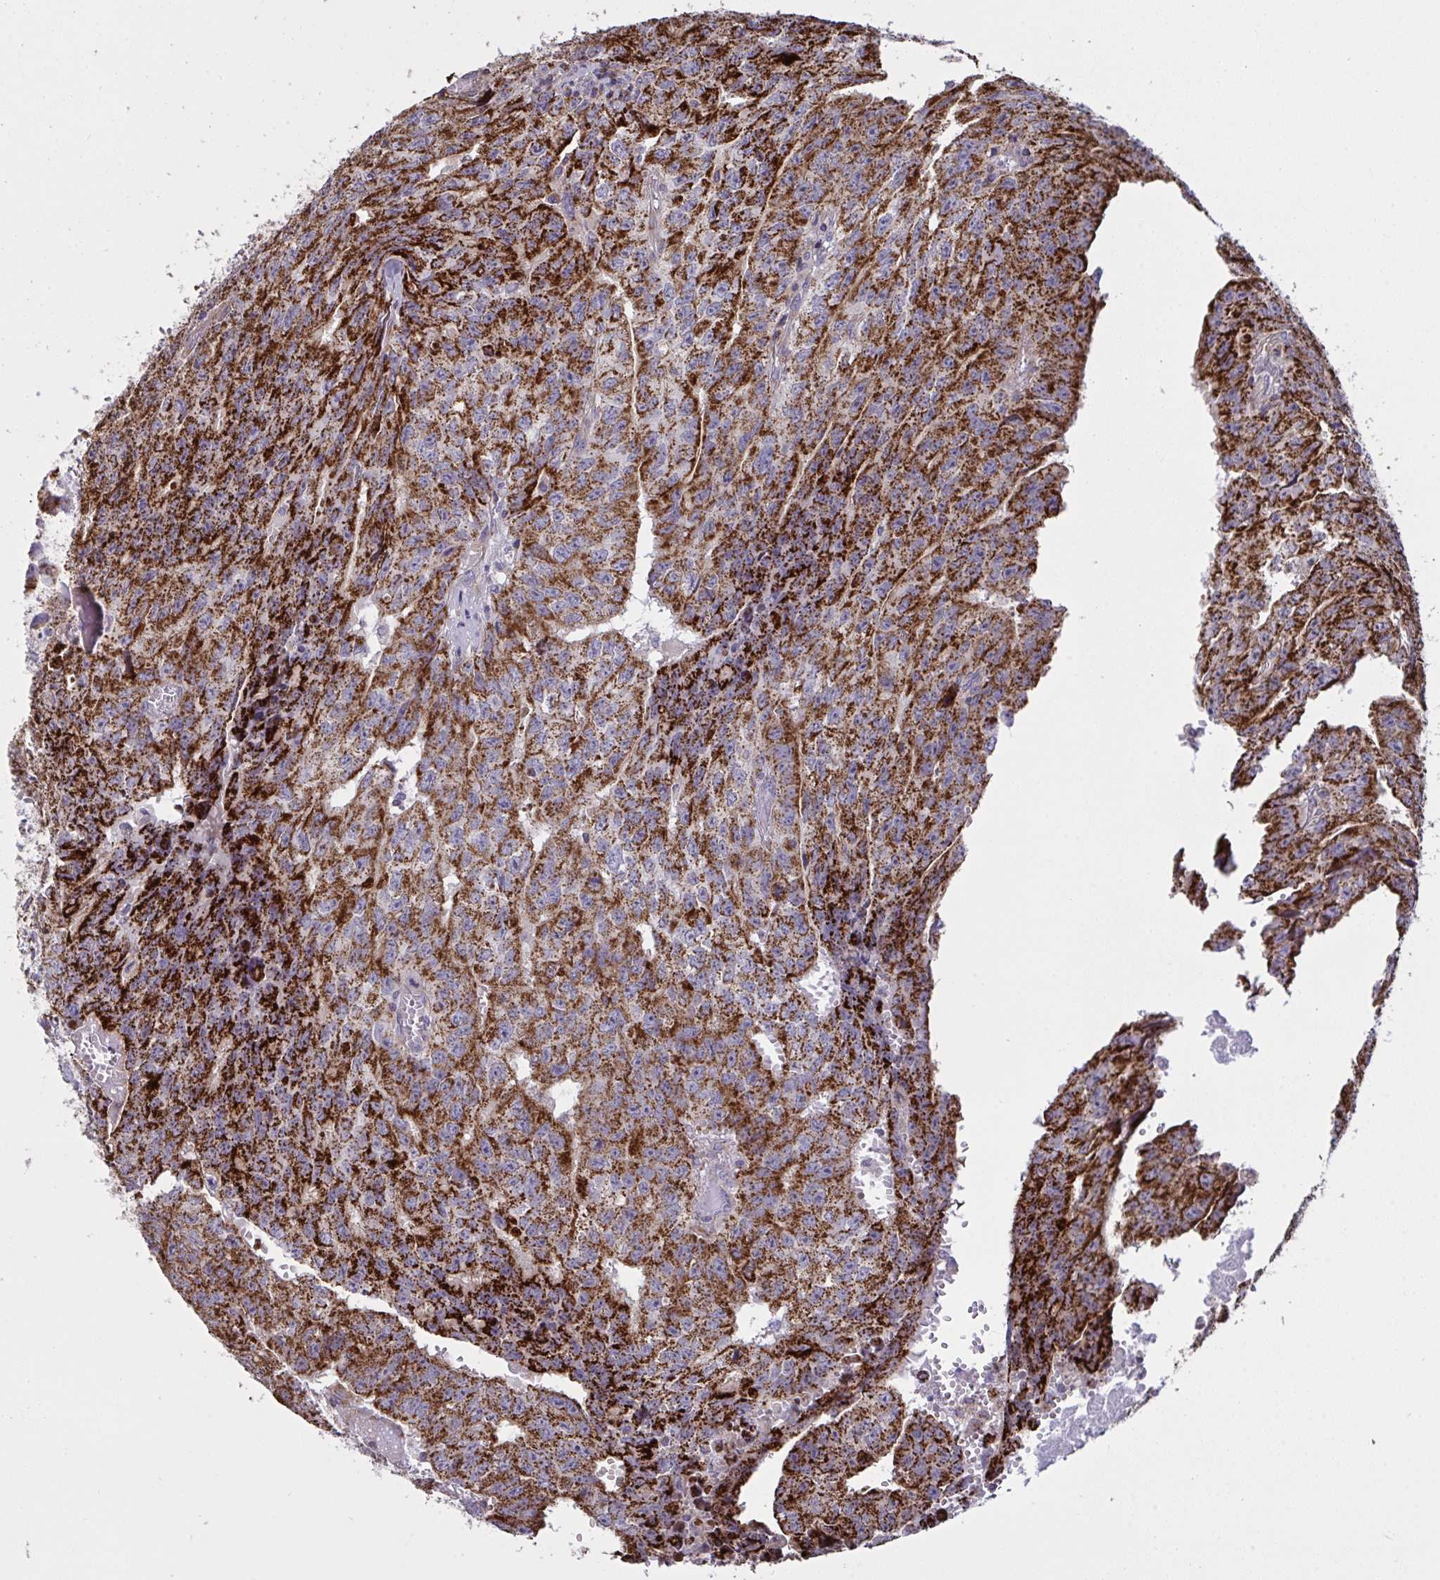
{"staining": {"intensity": "strong", "quantity": ">75%", "location": "cytoplasmic/membranous"}, "tissue": "testis cancer", "cell_type": "Tumor cells", "image_type": "cancer", "snomed": [{"axis": "morphology", "description": "Carcinoma, Embryonal, NOS"}, {"axis": "morphology", "description": "Teratoma, malignant, NOS"}, {"axis": "topography", "description": "Testis"}], "caption": "Immunohistochemistry histopathology image of testis cancer (embryonal carcinoma) stained for a protein (brown), which demonstrates high levels of strong cytoplasmic/membranous positivity in about >75% of tumor cells.", "gene": "MICOS10", "patient": {"sex": "male", "age": 24}}